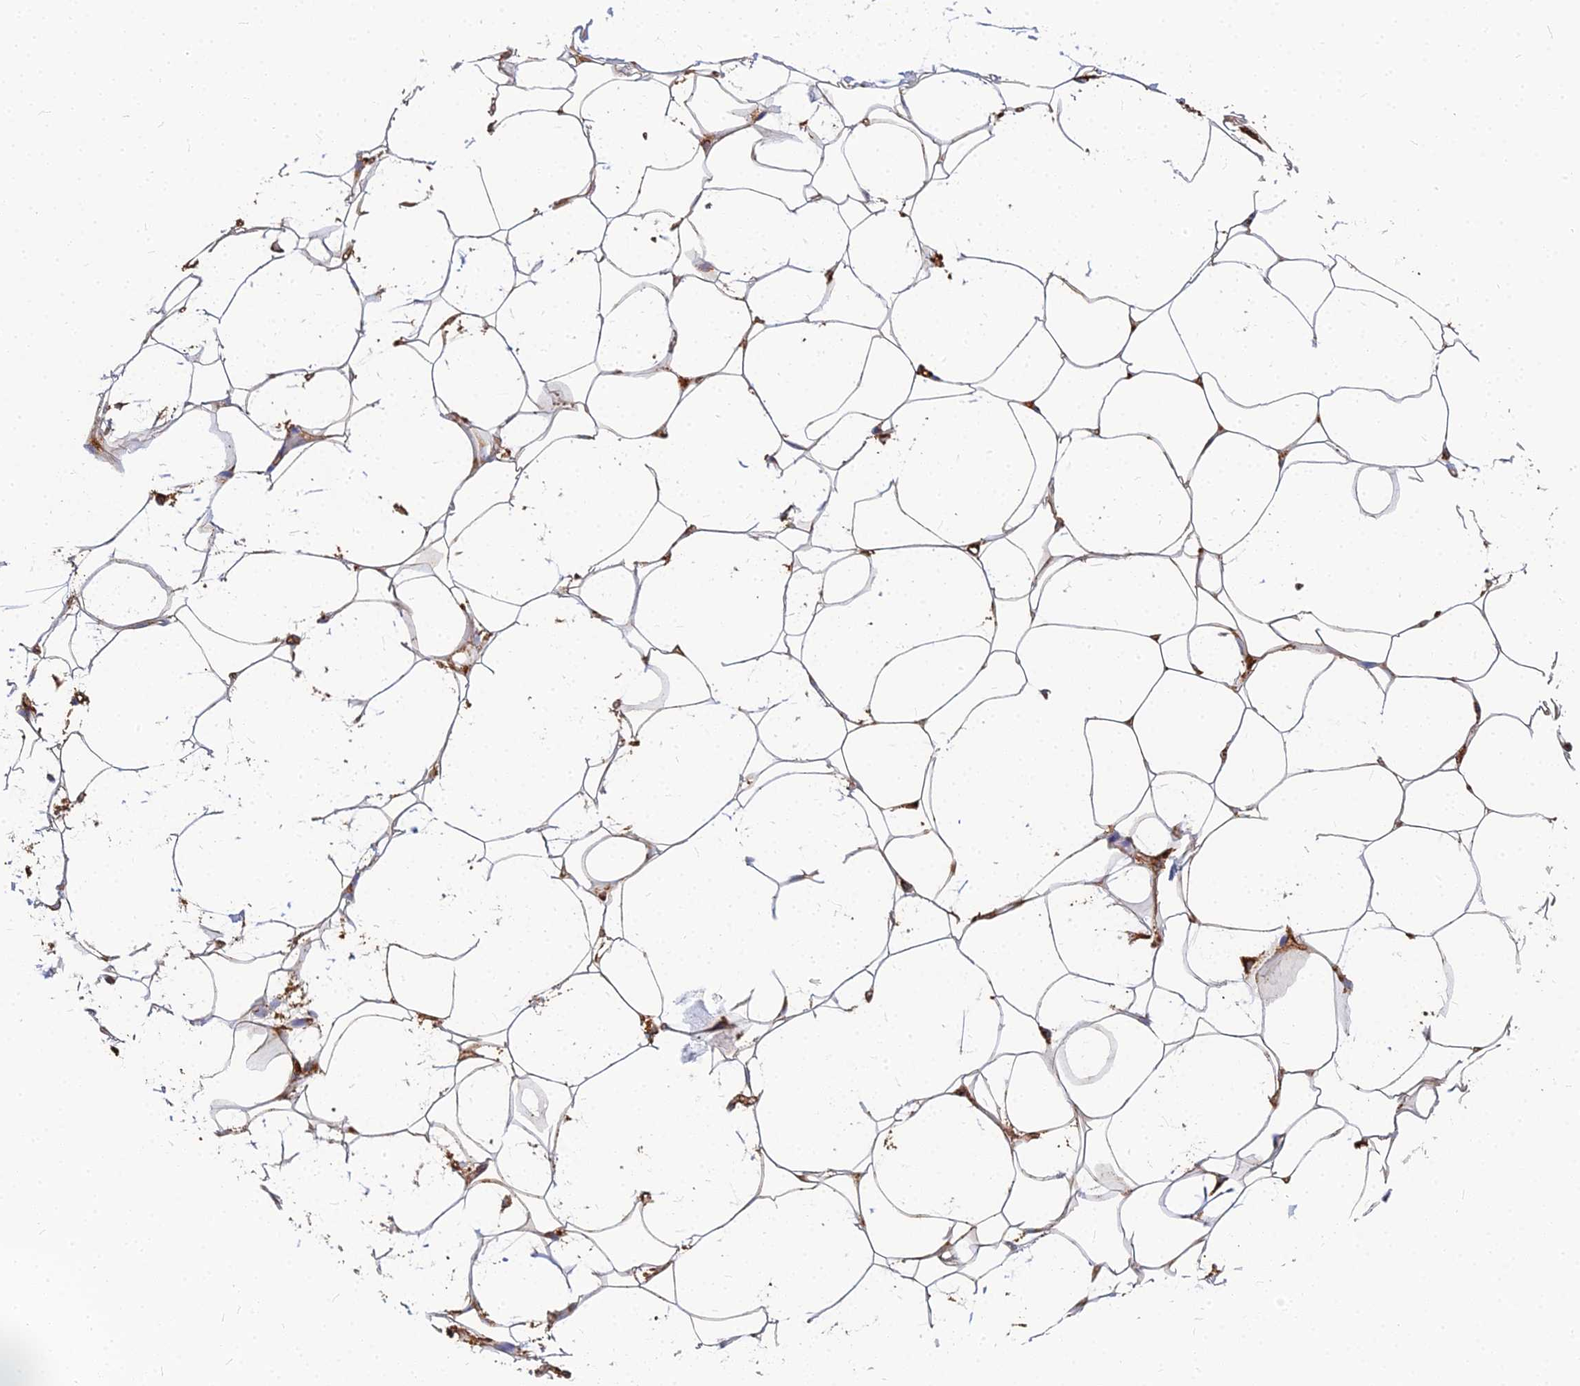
{"staining": {"intensity": "moderate", "quantity": ">75%", "location": "cytoplasmic/membranous"}, "tissue": "adipose tissue", "cell_type": "Adipocytes", "image_type": "normal", "snomed": [{"axis": "morphology", "description": "Normal tissue, NOS"}, {"axis": "topography", "description": "Breast"}], "caption": "A brown stain highlights moderate cytoplasmic/membranous expression of a protein in adipocytes of normal adipose tissue.", "gene": "VAT1", "patient": {"sex": "female", "age": 26}}